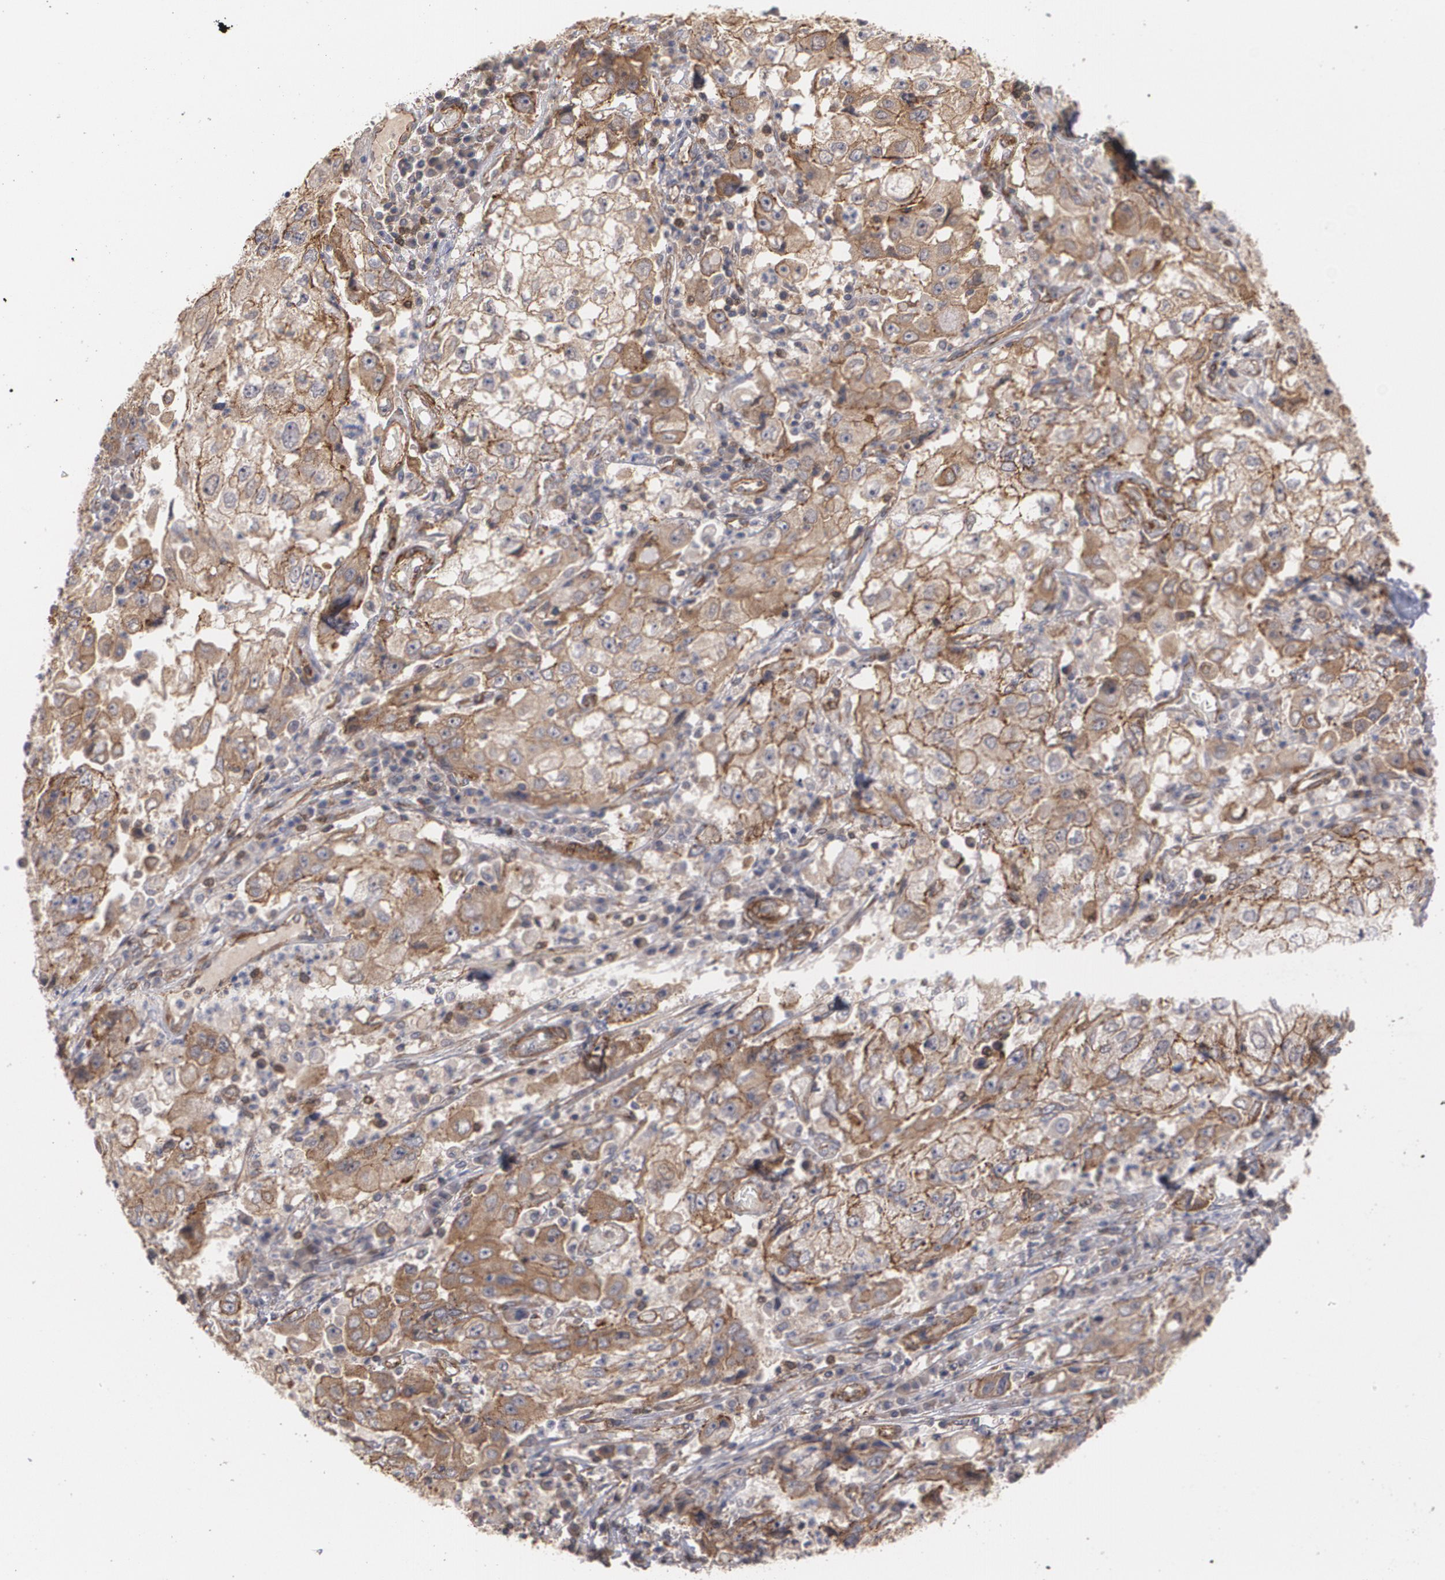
{"staining": {"intensity": "moderate", "quantity": ">75%", "location": "cytoplasmic/membranous"}, "tissue": "cervical cancer", "cell_type": "Tumor cells", "image_type": "cancer", "snomed": [{"axis": "morphology", "description": "Squamous cell carcinoma, NOS"}, {"axis": "topography", "description": "Cervix"}], "caption": "Protein expression by IHC exhibits moderate cytoplasmic/membranous positivity in about >75% of tumor cells in squamous cell carcinoma (cervical). (DAB (3,3'-diaminobenzidine) IHC, brown staining for protein, blue staining for nuclei).", "gene": "TJP1", "patient": {"sex": "female", "age": 36}}